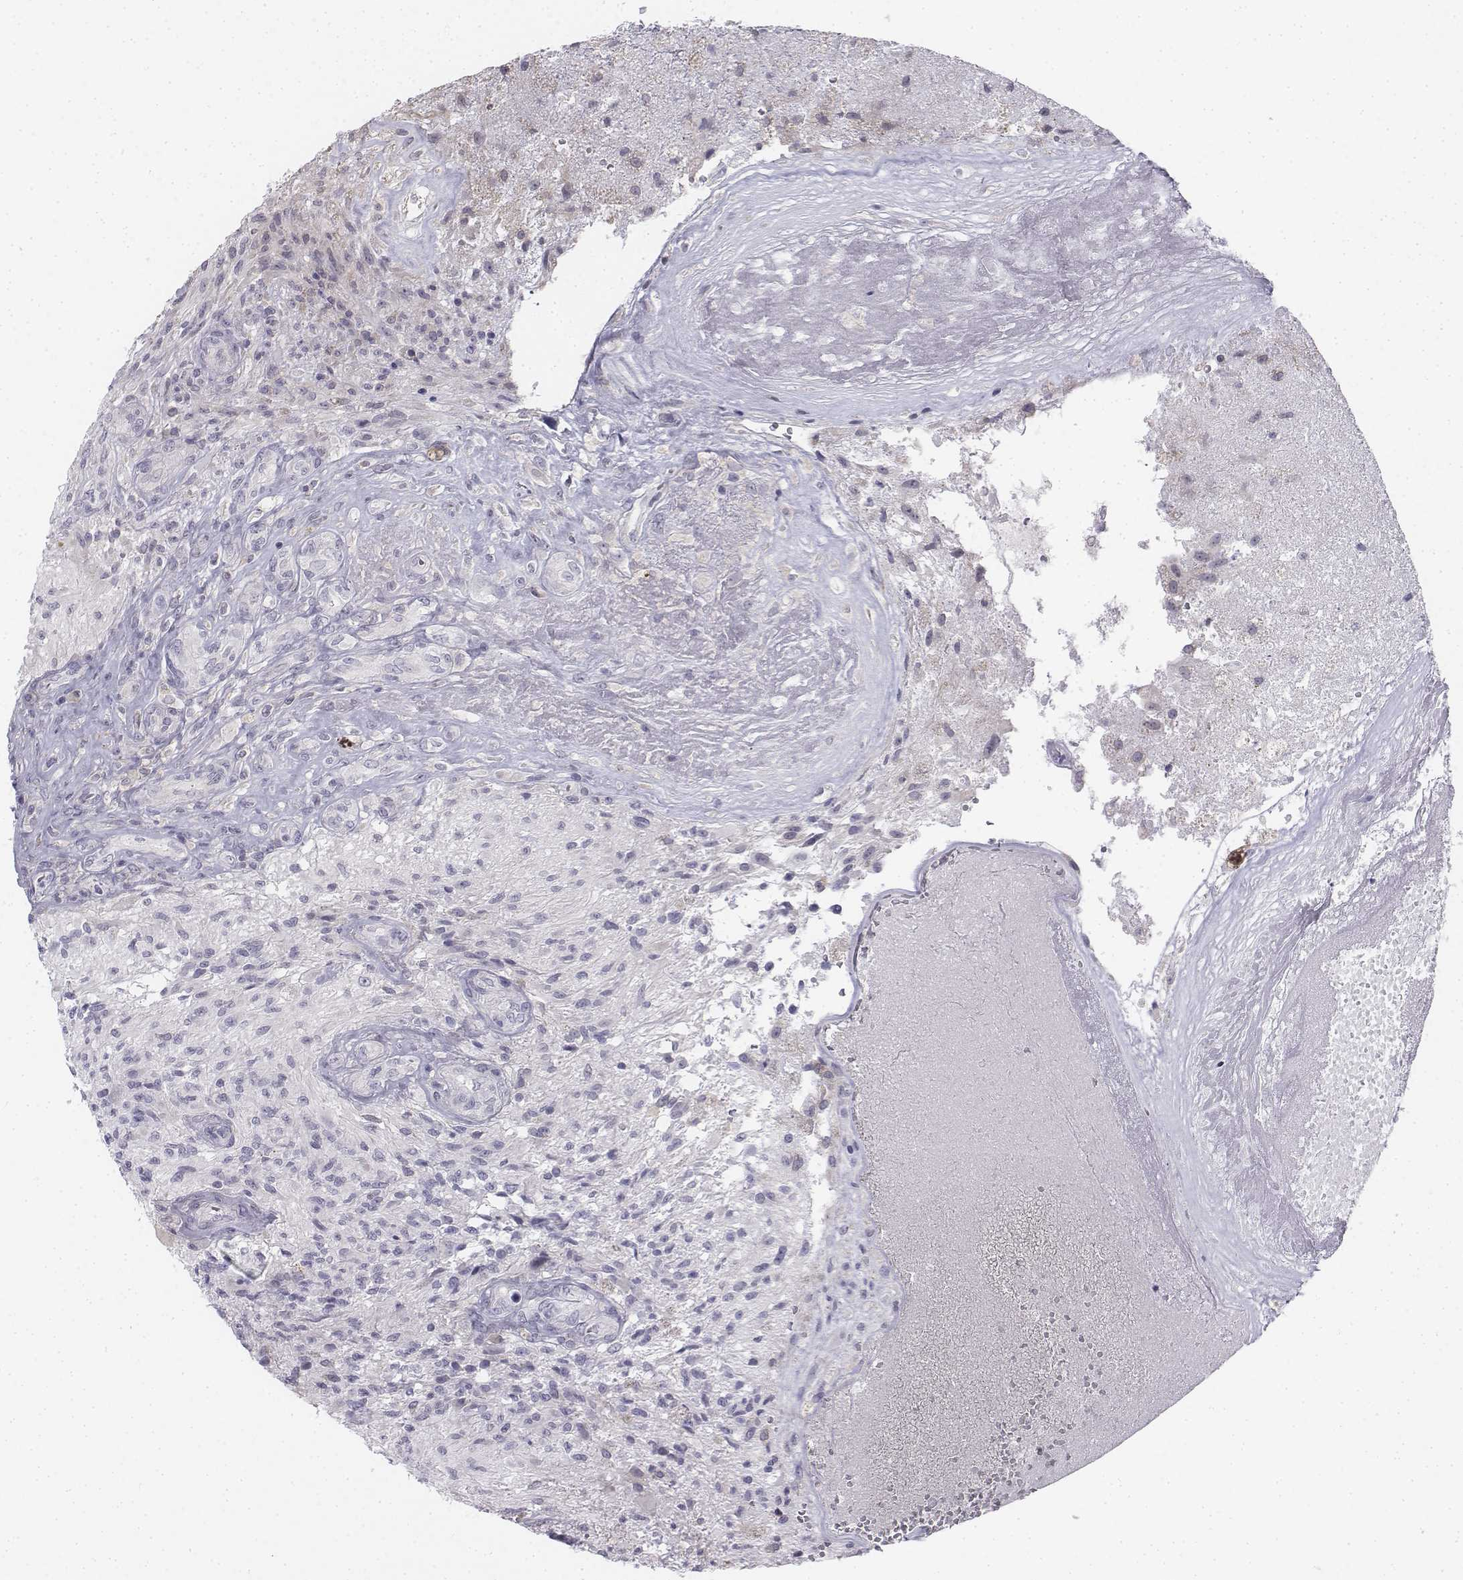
{"staining": {"intensity": "negative", "quantity": "none", "location": "none"}, "tissue": "glioma", "cell_type": "Tumor cells", "image_type": "cancer", "snomed": [{"axis": "morphology", "description": "Glioma, malignant, High grade"}, {"axis": "topography", "description": "Brain"}], "caption": "DAB immunohistochemical staining of glioma exhibits no significant positivity in tumor cells.", "gene": "PENK", "patient": {"sex": "male", "age": 56}}